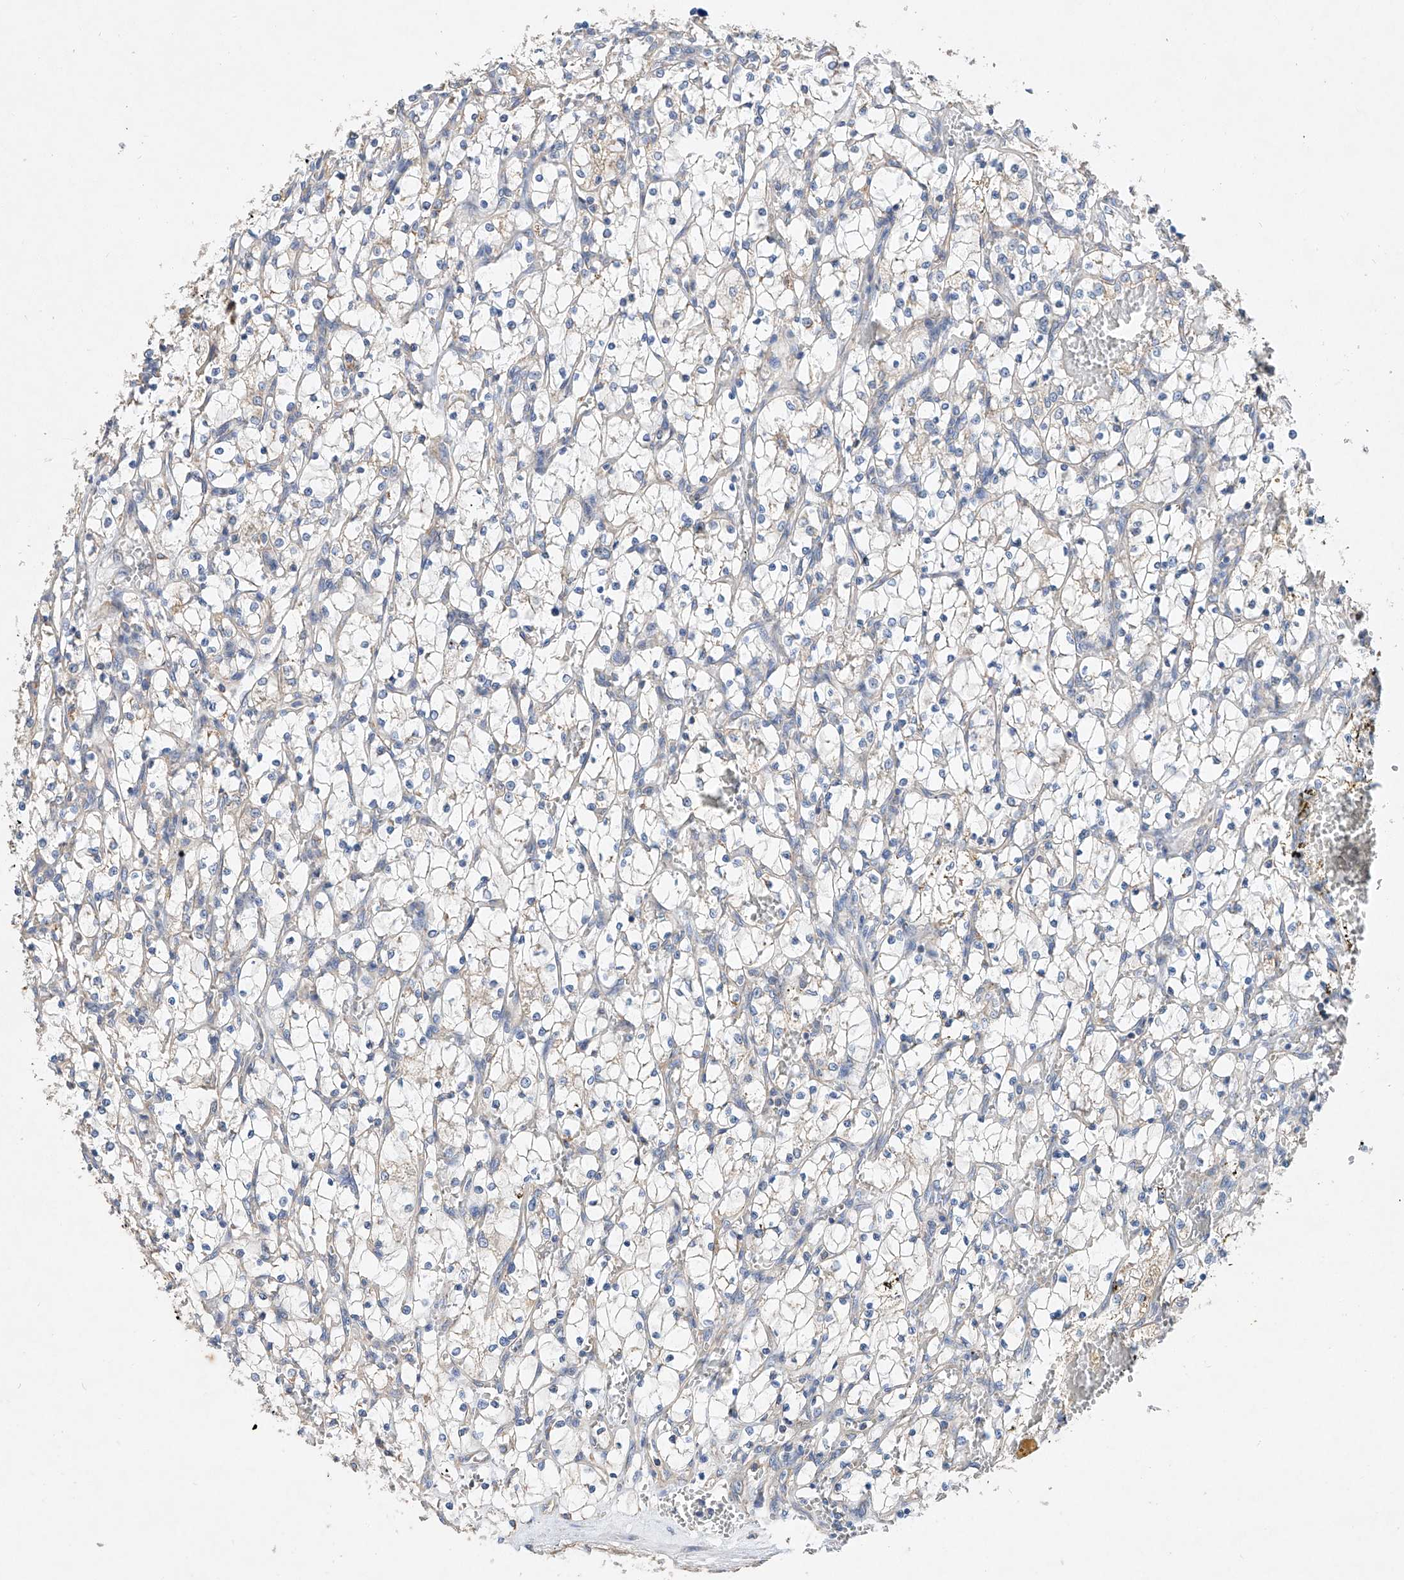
{"staining": {"intensity": "negative", "quantity": "none", "location": "none"}, "tissue": "renal cancer", "cell_type": "Tumor cells", "image_type": "cancer", "snomed": [{"axis": "morphology", "description": "Adenocarcinoma, NOS"}, {"axis": "topography", "description": "Kidney"}], "caption": "Immunohistochemistry (IHC) of renal cancer (adenocarcinoma) exhibits no expression in tumor cells.", "gene": "AMD1", "patient": {"sex": "female", "age": 69}}